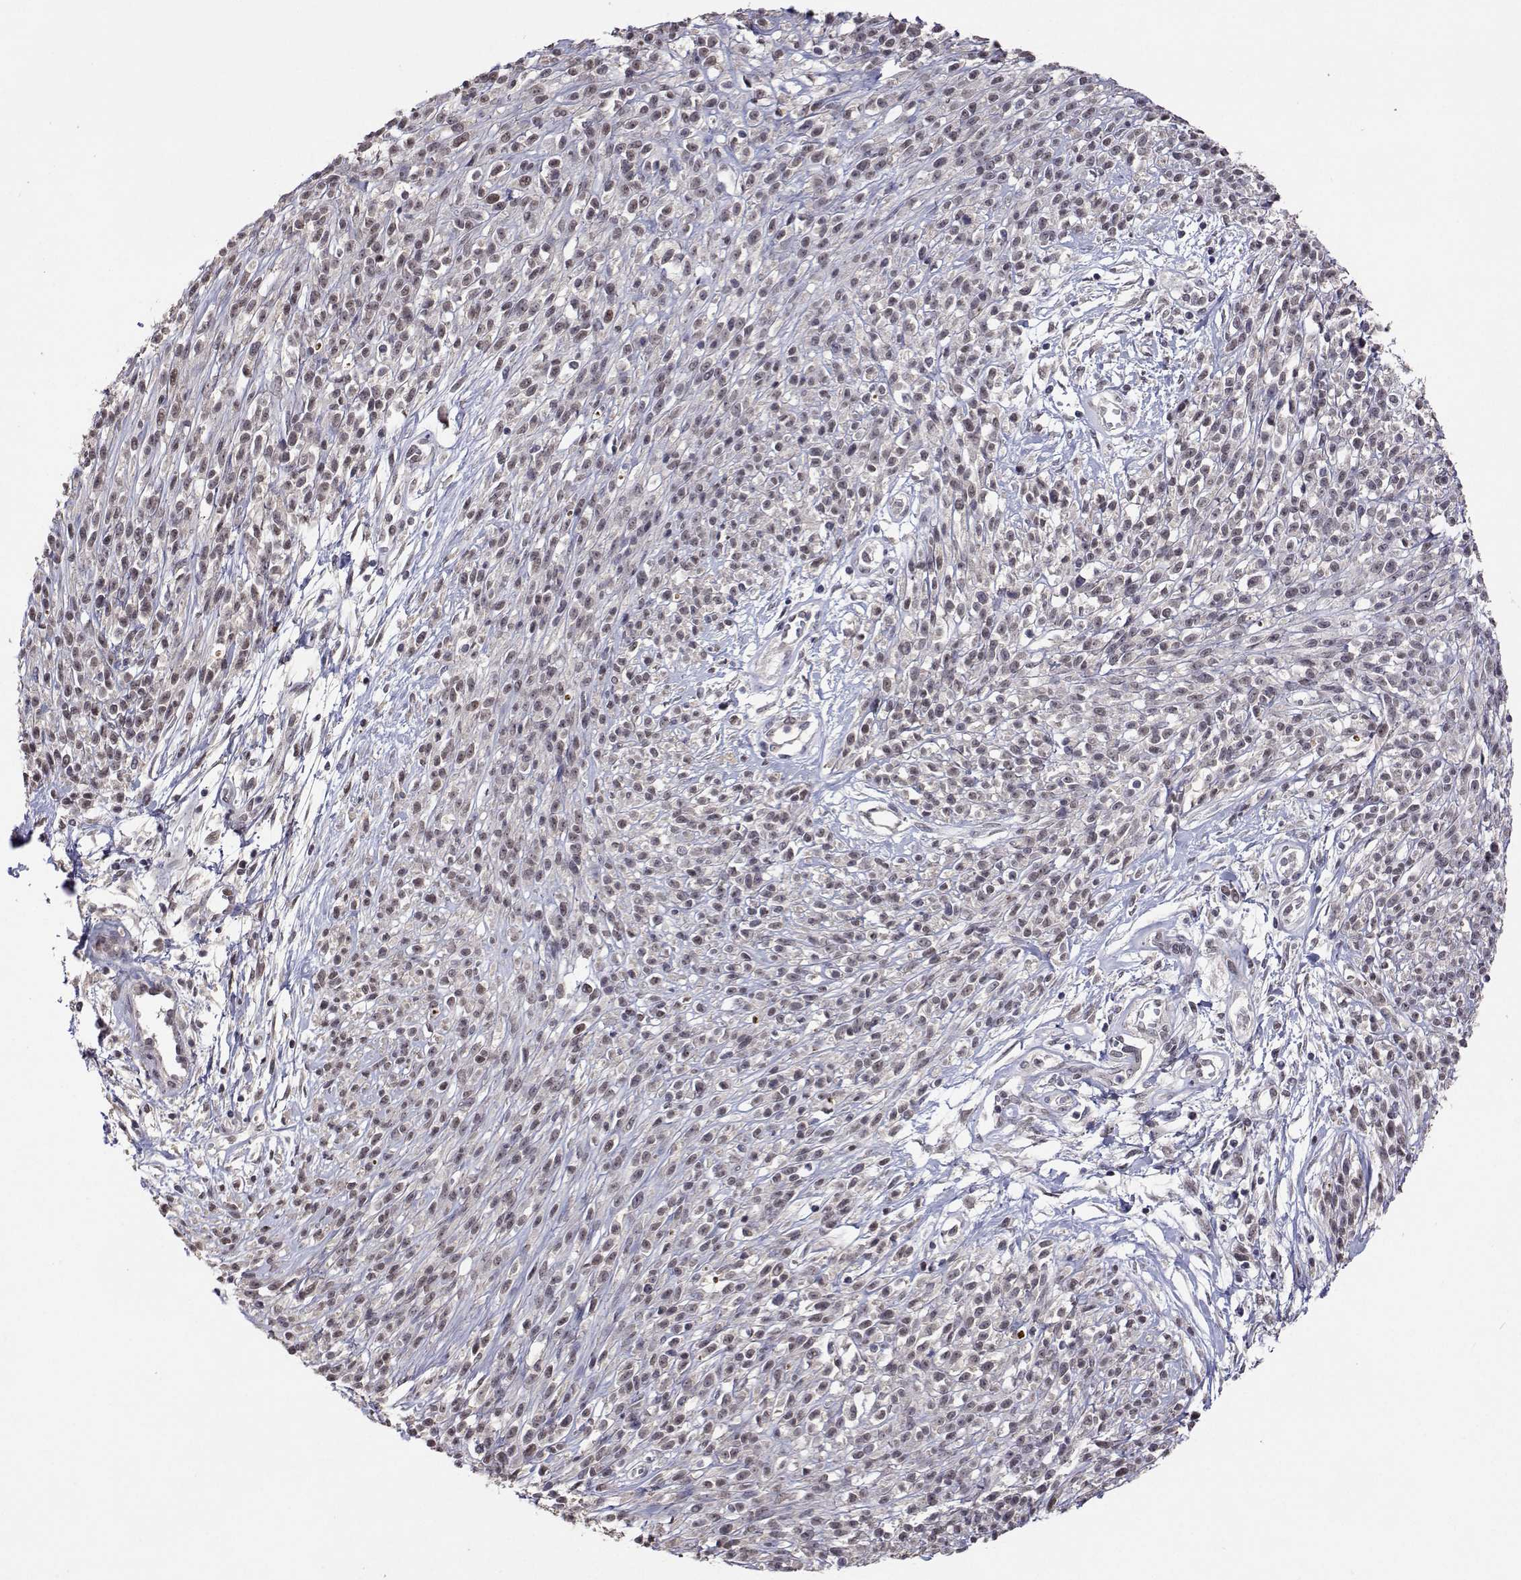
{"staining": {"intensity": "weak", "quantity": "25%-75%", "location": "nuclear"}, "tissue": "melanoma", "cell_type": "Tumor cells", "image_type": "cancer", "snomed": [{"axis": "morphology", "description": "Malignant melanoma, NOS"}, {"axis": "topography", "description": "Skin"}, {"axis": "topography", "description": "Skin of trunk"}], "caption": "A micrograph showing weak nuclear expression in about 25%-75% of tumor cells in melanoma, as visualized by brown immunohistochemical staining.", "gene": "HNRNPA0", "patient": {"sex": "male", "age": 74}}